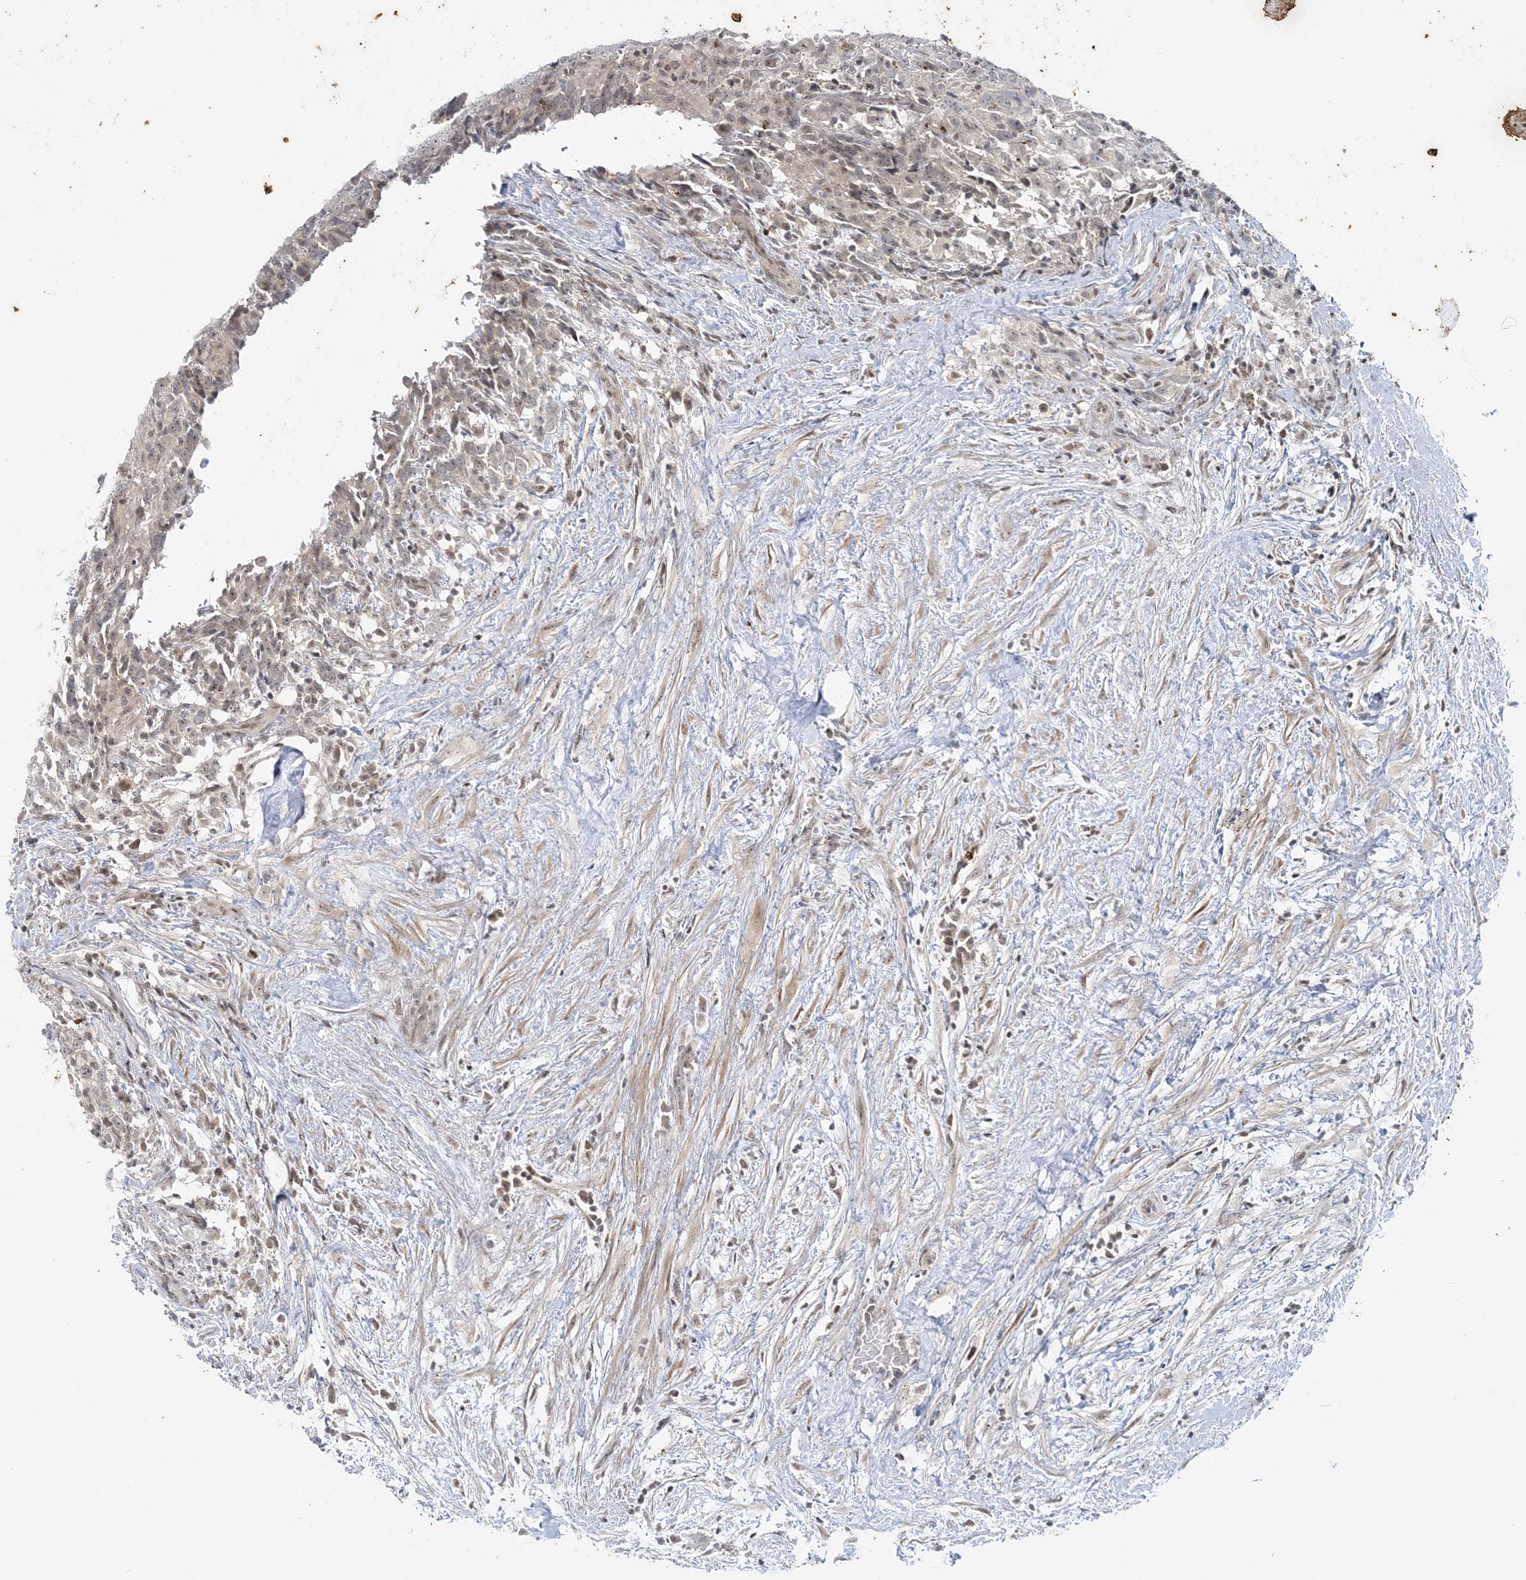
{"staining": {"intensity": "weak", "quantity": "25%-75%", "location": "nuclear"}, "tissue": "testis cancer", "cell_type": "Tumor cells", "image_type": "cancer", "snomed": [{"axis": "morphology", "description": "Carcinoma, Embryonal, NOS"}, {"axis": "topography", "description": "Testis"}], "caption": "Embryonal carcinoma (testis) was stained to show a protein in brown. There is low levels of weak nuclear positivity in about 25%-75% of tumor cells.", "gene": "LEXM", "patient": {"sex": "male", "age": 26}}